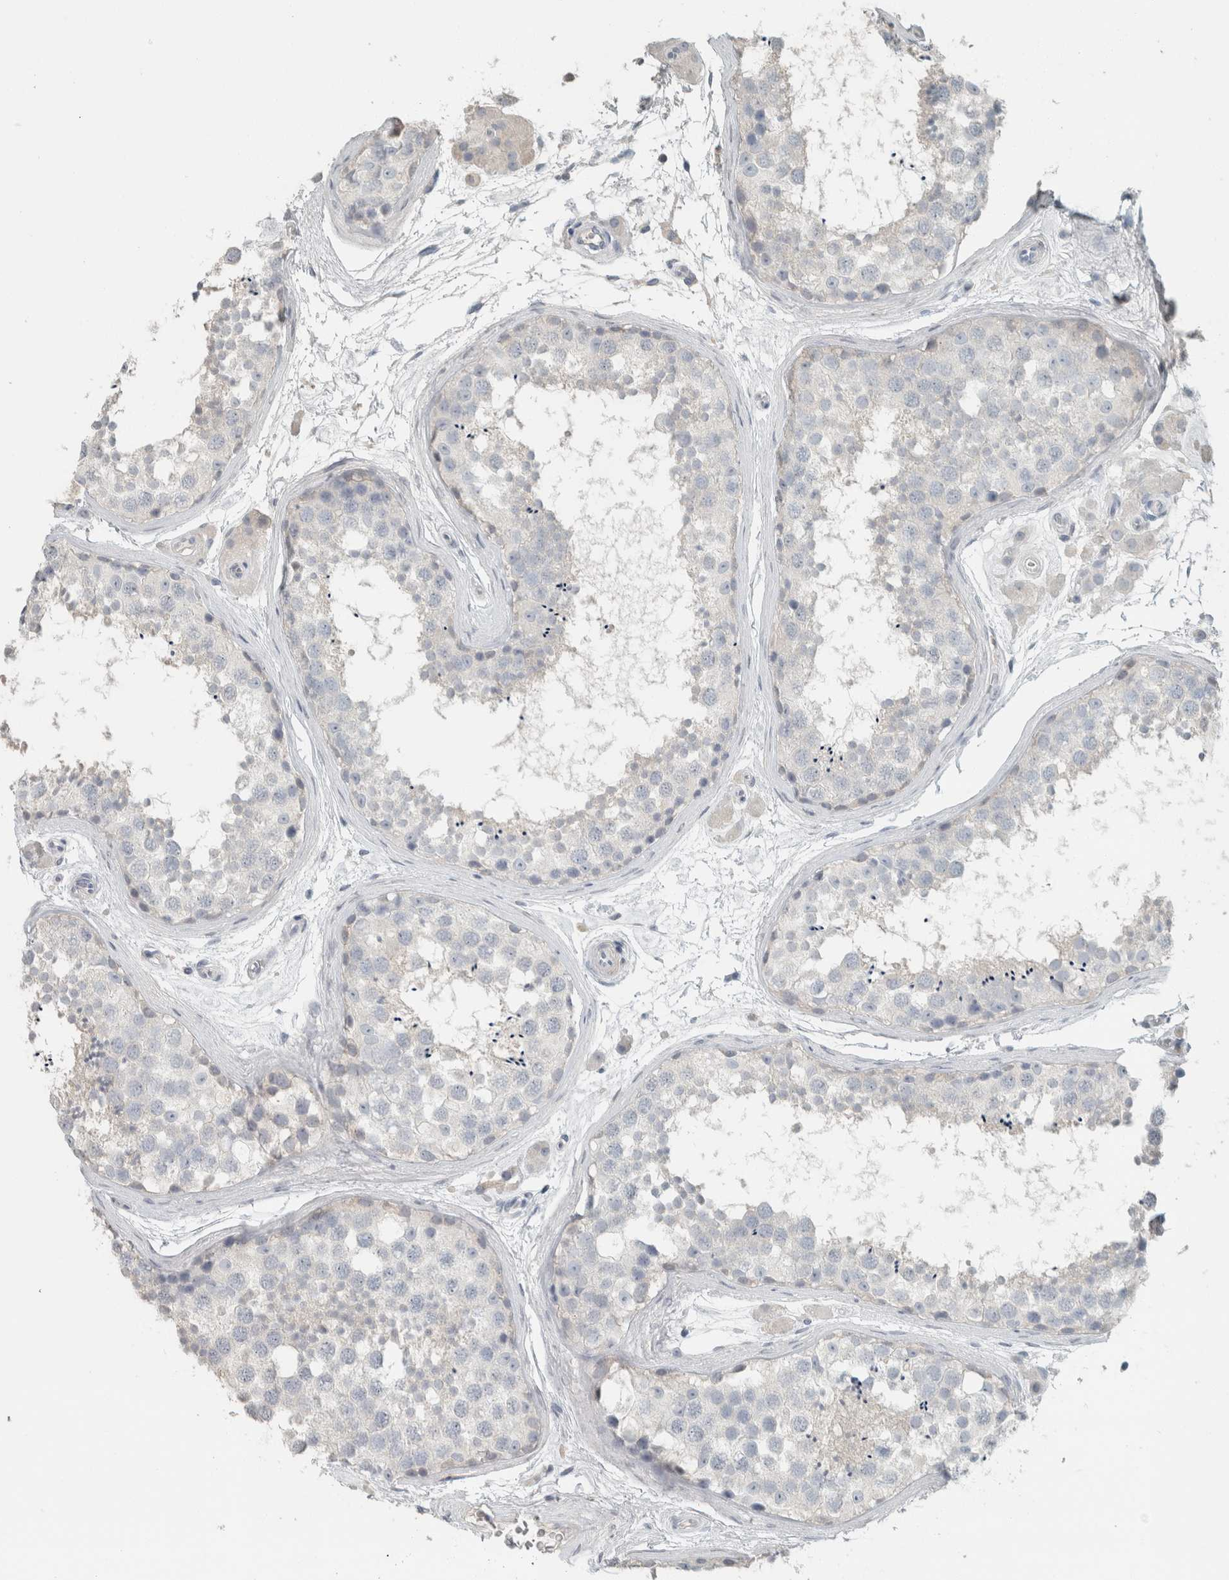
{"staining": {"intensity": "negative", "quantity": "none", "location": "none"}, "tissue": "testis", "cell_type": "Cells in seminiferous ducts", "image_type": "normal", "snomed": [{"axis": "morphology", "description": "Normal tissue, NOS"}, {"axis": "topography", "description": "Testis"}], "caption": "DAB (3,3'-diaminobenzidine) immunohistochemical staining of normal human testis shows no significant positivity in cells in seminiferous ducts. (DAB IHC visualized using brightfield microscopy, high magnification).", "gene": "SCIN", "patient": {"sex": "male", "age": 56}}